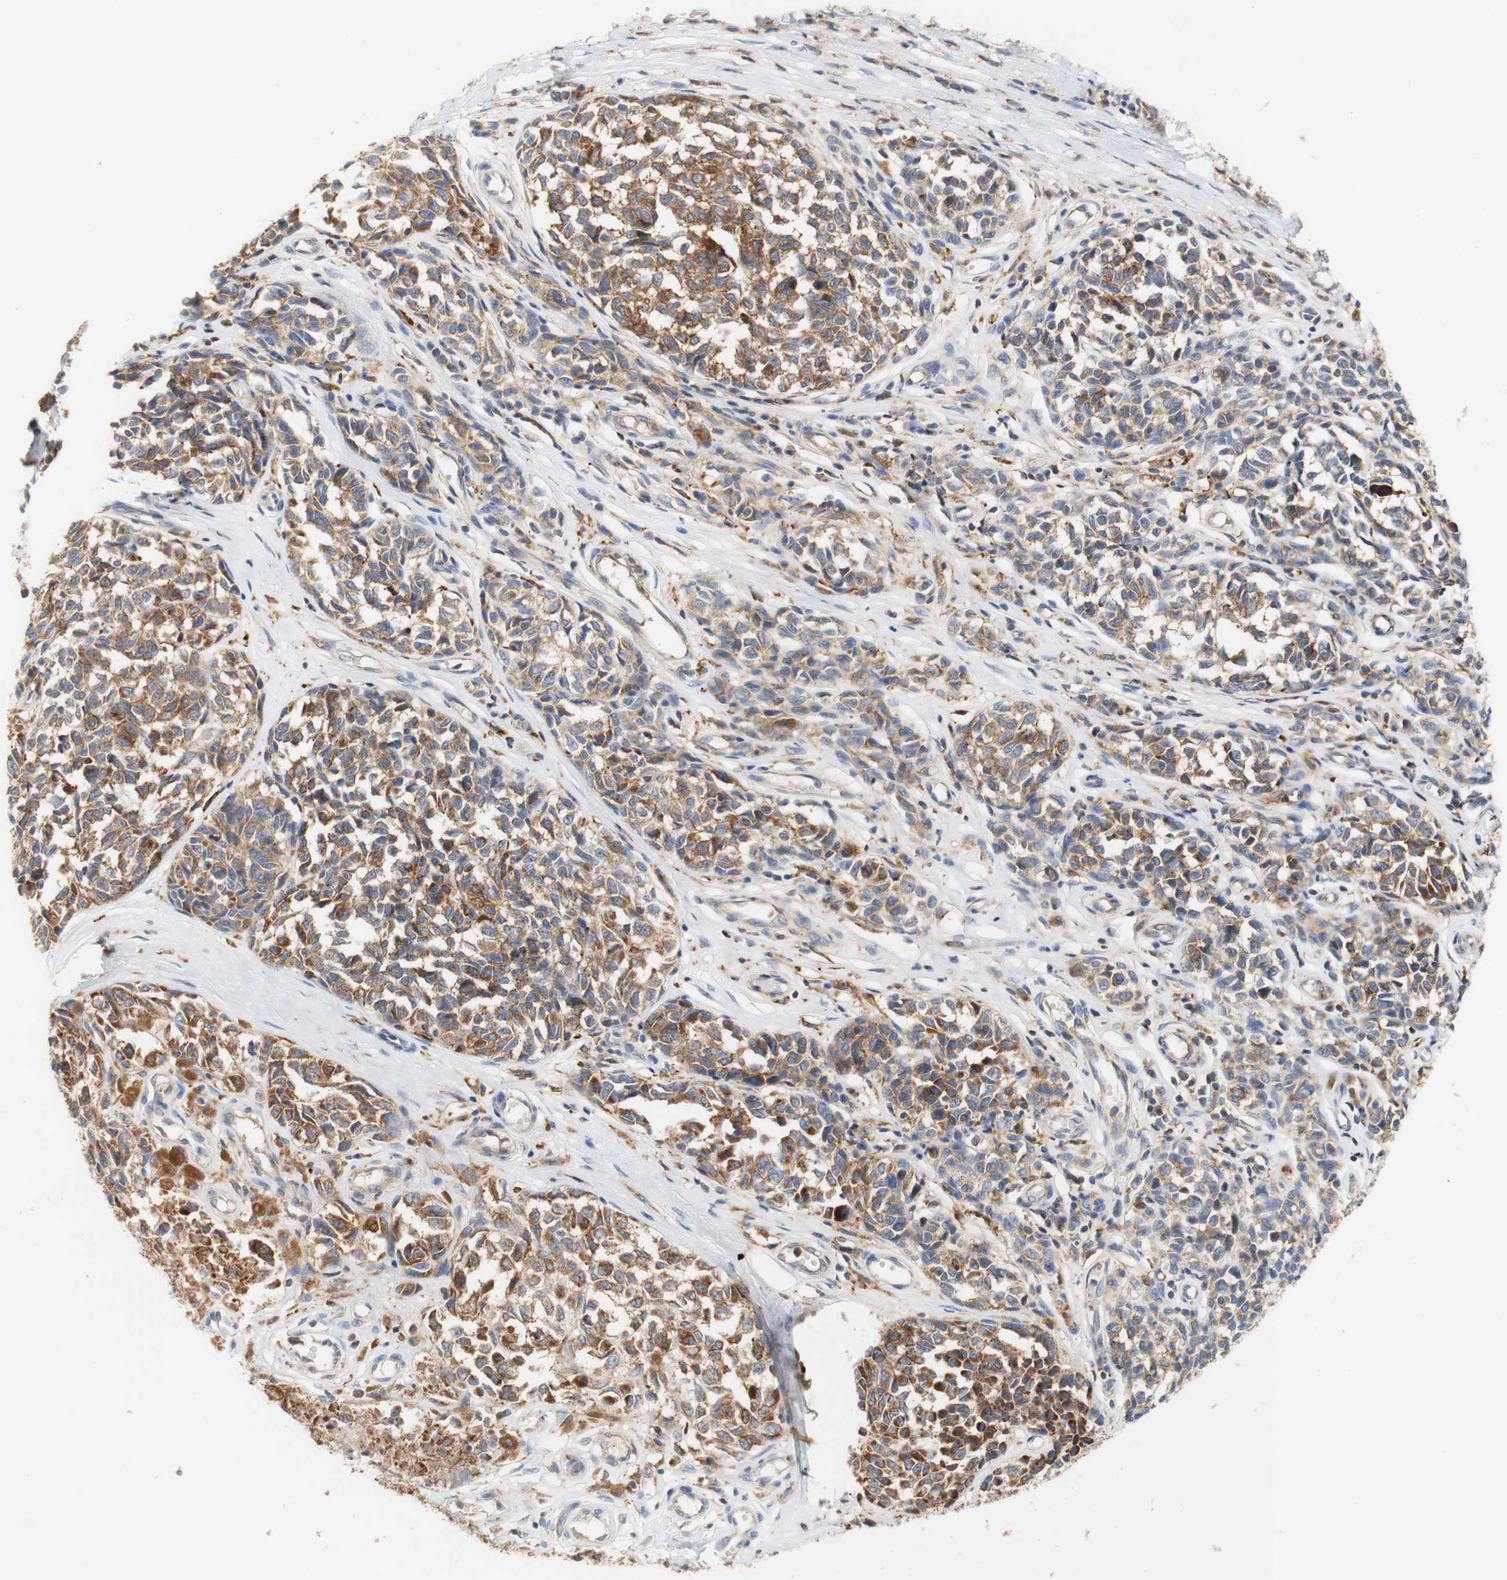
{"staining": {"intensity": "strong", "quantity": ">75%", "location": "cytoplasmic/membranous"}, "tissue": "melanoma", "cell_type": "Tumor cells", "image_type": "cancer", "snomed": [{"axis": "morphology", "description": "Malignant melanoma, NOS"}, {"axis": "topography", "description": "Skin"}], "caption": "DAB (3,3'-diaminobenzidine) immunohistochemical staining of melanoma displays strong cytoplasmic/membranous protein positivity in approximately >75% of tumor cells. Using DAB (3,3'-diaminobenzidine) (brown) and hematoxylin (blue) stains, captured at high magnification using brightfield microscopy.", "gene": "PCDH7", "patient": {"sex": "female", "age": 64}}